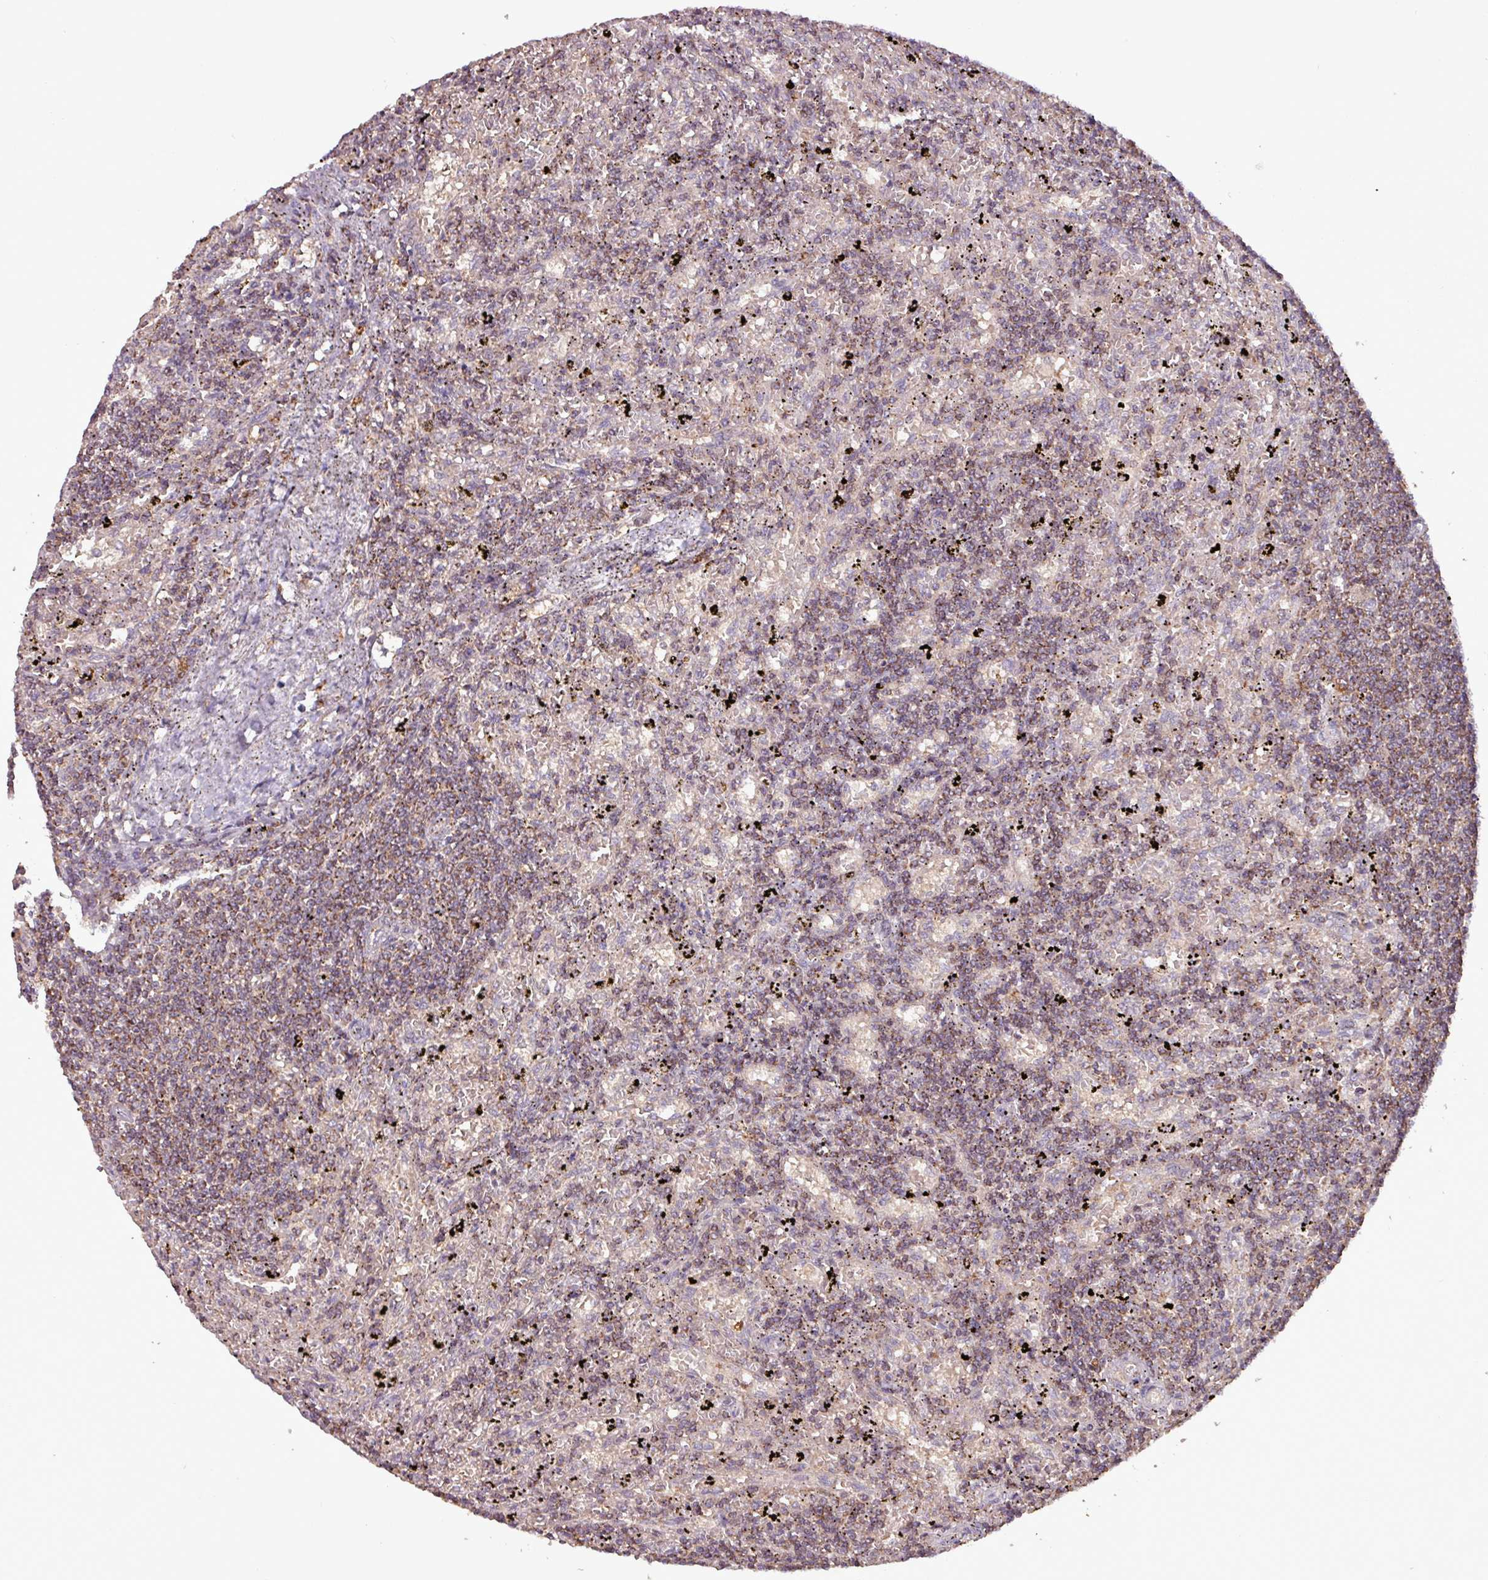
{"staining": {"intensity": "moderate", "quantity": ">75%", "location": "cytoplasmic/membranous"}, "tissue": "lymphoma", "cell_type": "Tumor cells", "image_type": "cancer", "snomed": [{"axis": "morphology", "description": "Malignant lymphoma, non-Hodgkin's type, Low grade"}, {"axis": "topography", "description": "Spleen"}], "caption": "A medium amount of moderate cytoplasmic/membranous staining is present in about >75% of tumor cells in malignant lymphoma, non-Hodgkin's type (low-grade) tissue. Nuclei are stained in blue.", "gene": "MCTP2", "patient": {"sex": "male", "age": 76}}